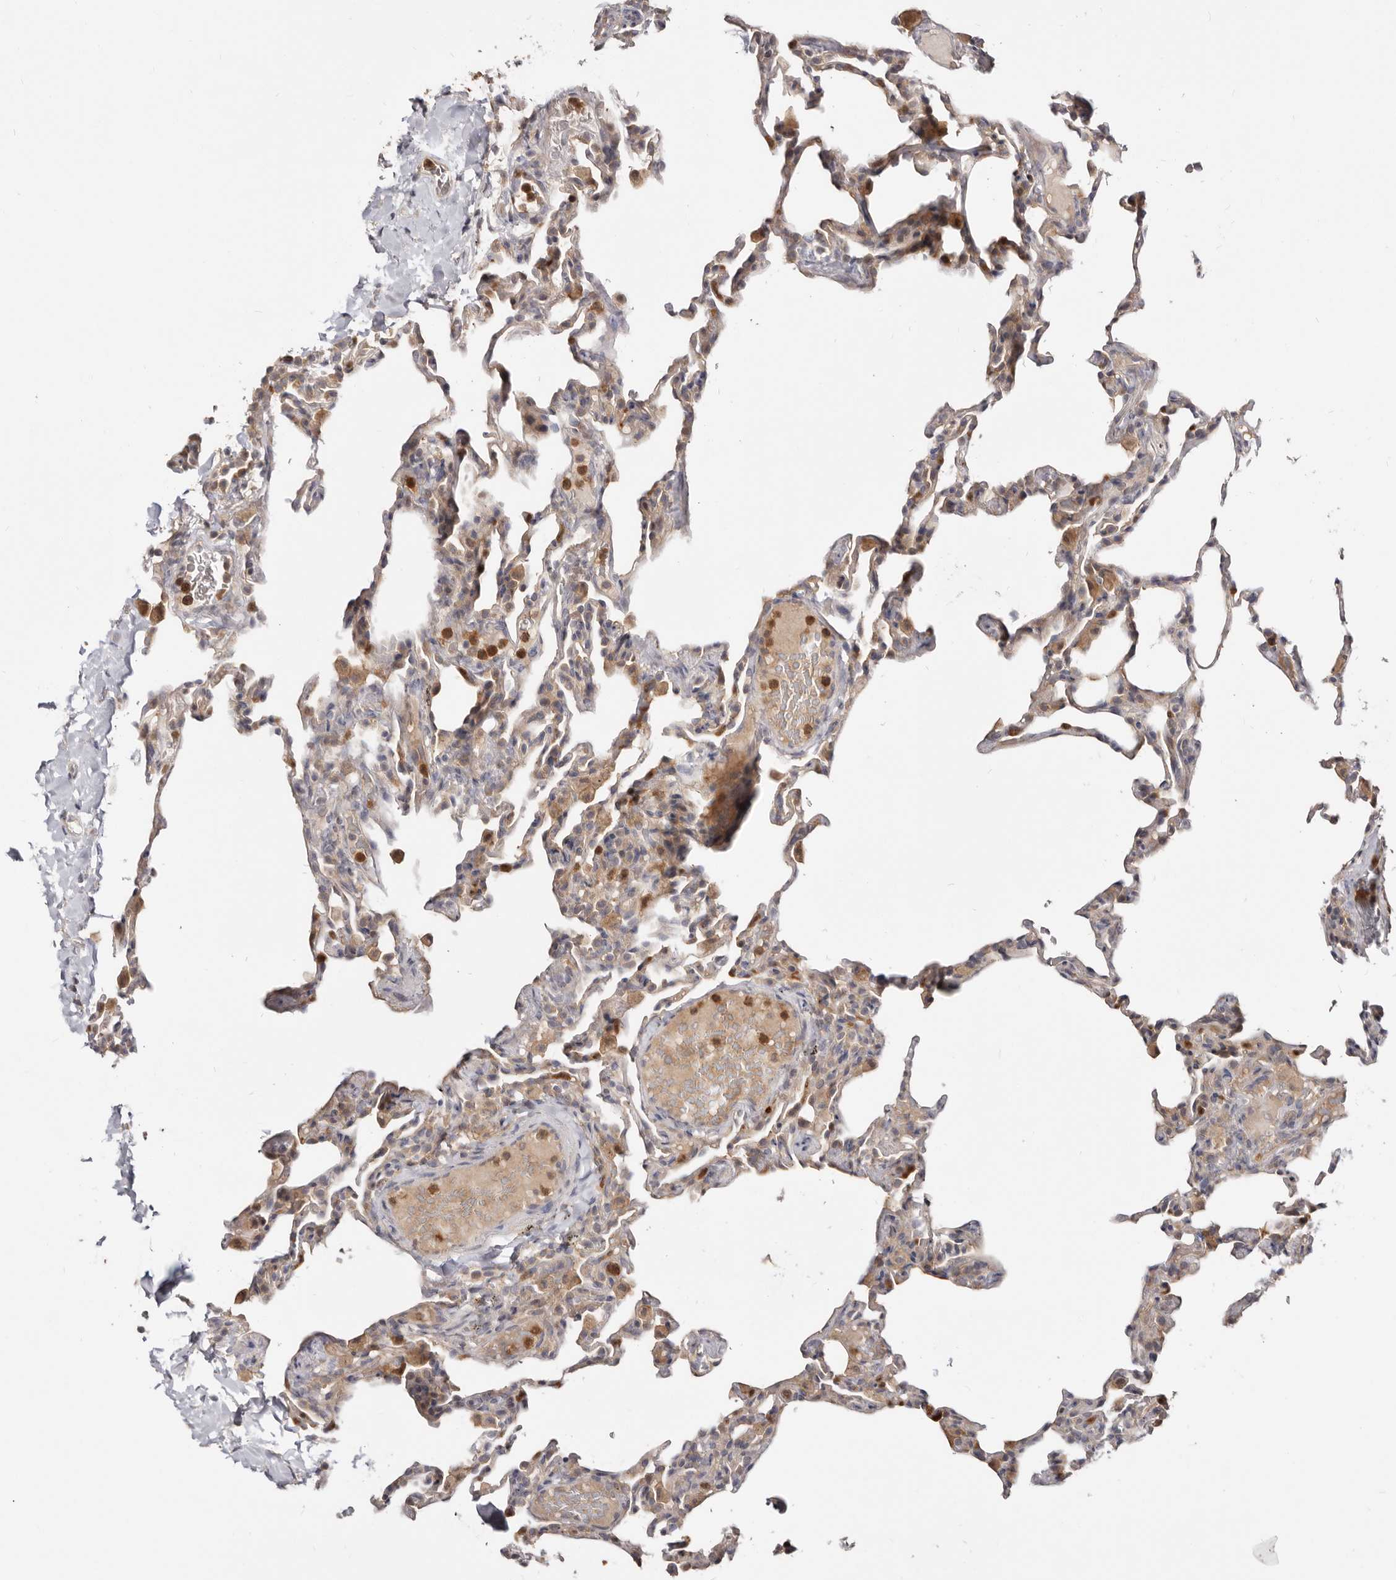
{"staining": {"intensity": "moderate", "quantity": "<25%", "location": "cytoplasmic/membranous"}, "tissue": "lung", "cell_type": "Alveolar cells", "image_type": "normal", "snomed": [{"axis": "morphology", "description": "Normal tissue, NOS"}, {"axis": "topography", "description": "Lung"}], "caption": "Protein expression analysis of unremarkable human lung reveals moderate cytoplasmic/membranous positivity in approximately <25% of alveolar cells. The staining is performed using DAB (3,3'-diaminobenzidine) brown chromogen to label protein expression. The nuclei are counter-stained blue using hematoxylin.", "gene": "TC2N", "patient": {"sex": "male", "age": 20}}